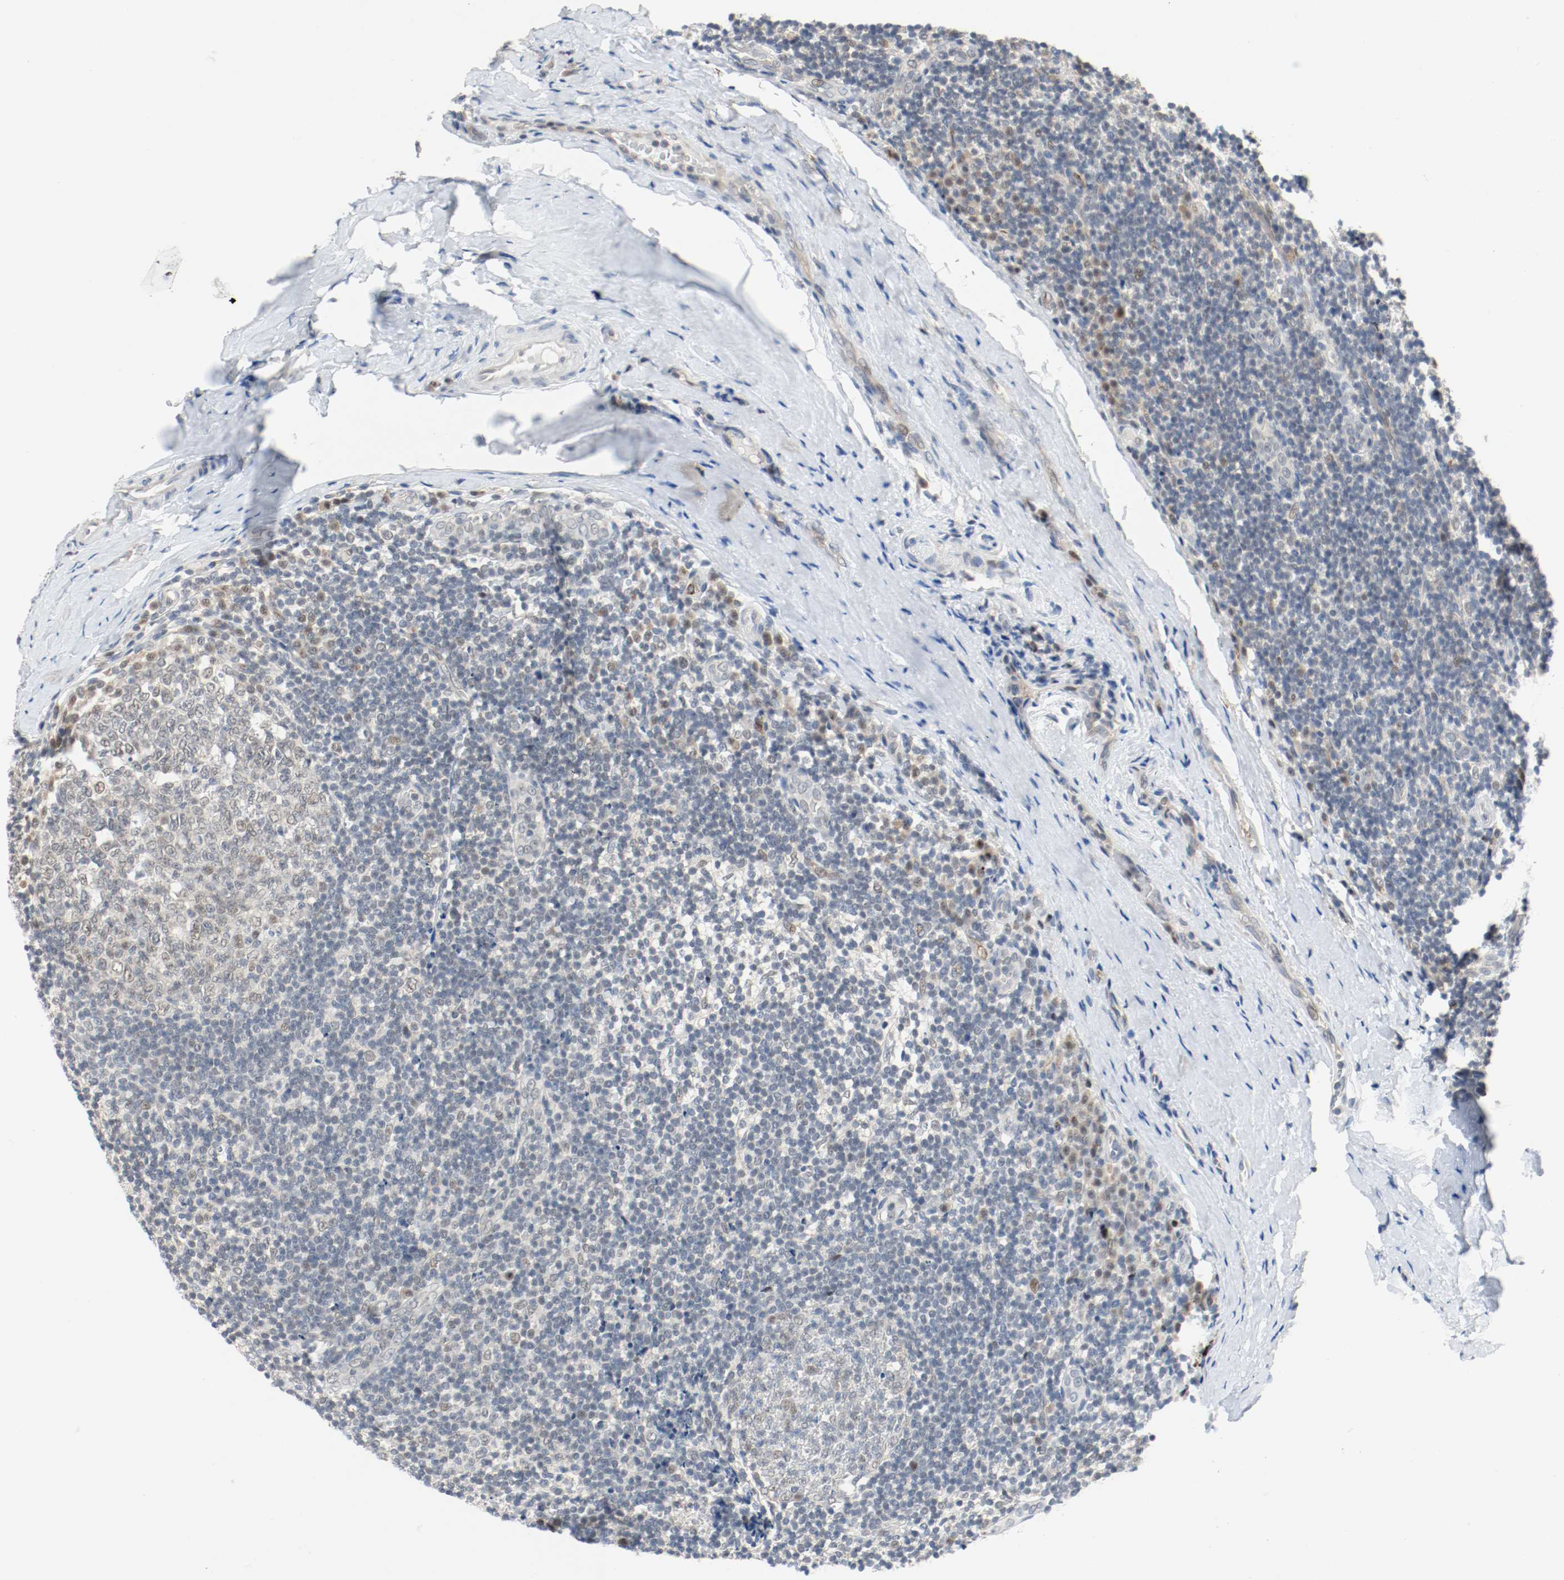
{"staining": {"intensity": "weak", "quantity": "<25%", "location": "nuclear"}, "tissue": "tonsil", "cell_type": "Germinal center cells", "image_type": "normal", "snomed": [{"axis": "morphology", "description": "Normal tissue, NOS"}, {"axis": "topography", "description": "Tonsil"}], "caption": "Image shows no protein expression in germinal center cells of normal tonsil. (DAB immunohistochemistry (IHC), high magnification).", "gene": "ASH1L", "patient": {"sex": "male", "age": 31}}